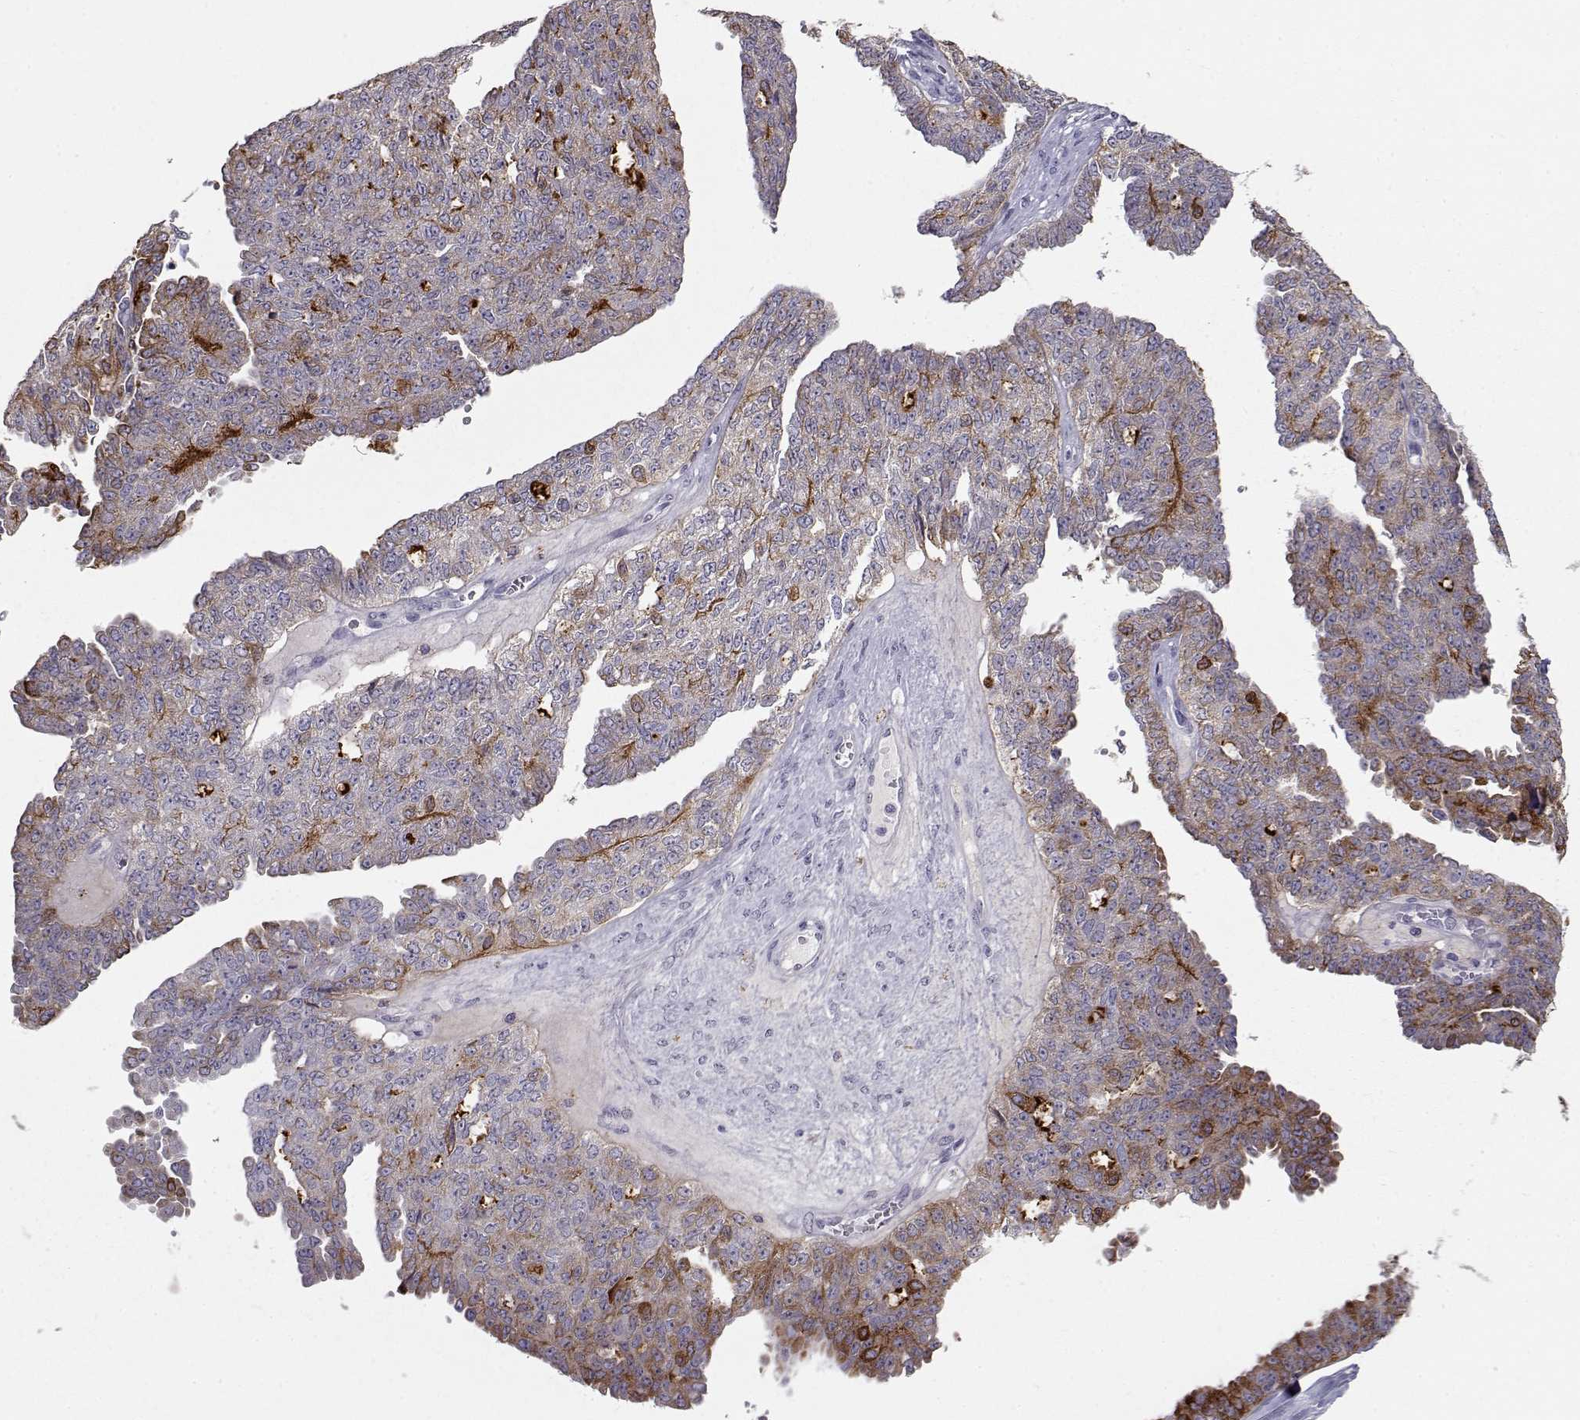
{"staining": {"intensity": "strong", "quantity": "<25%", "location": "cytoplasmic/membranous"}, "tissue": "ovarian cancer", "cell_type": "Tumor cells", "image_type": "cancer", "snomed": [{"axis": "morphology", "description": "Cystadenocarcinoma, serous, NOS"}, {"axis": "topography", "description": "Ovary"}], "caption": "High-power microscopy captured an immunohistochemistry (IHC) photomicrograph of ovarian cancer, revealing strong cytoplasmic/membranous positivity in about <25% of tumor cells.", "gene": "LAMB3", "patient": {"sex": "female", "age": 71}}